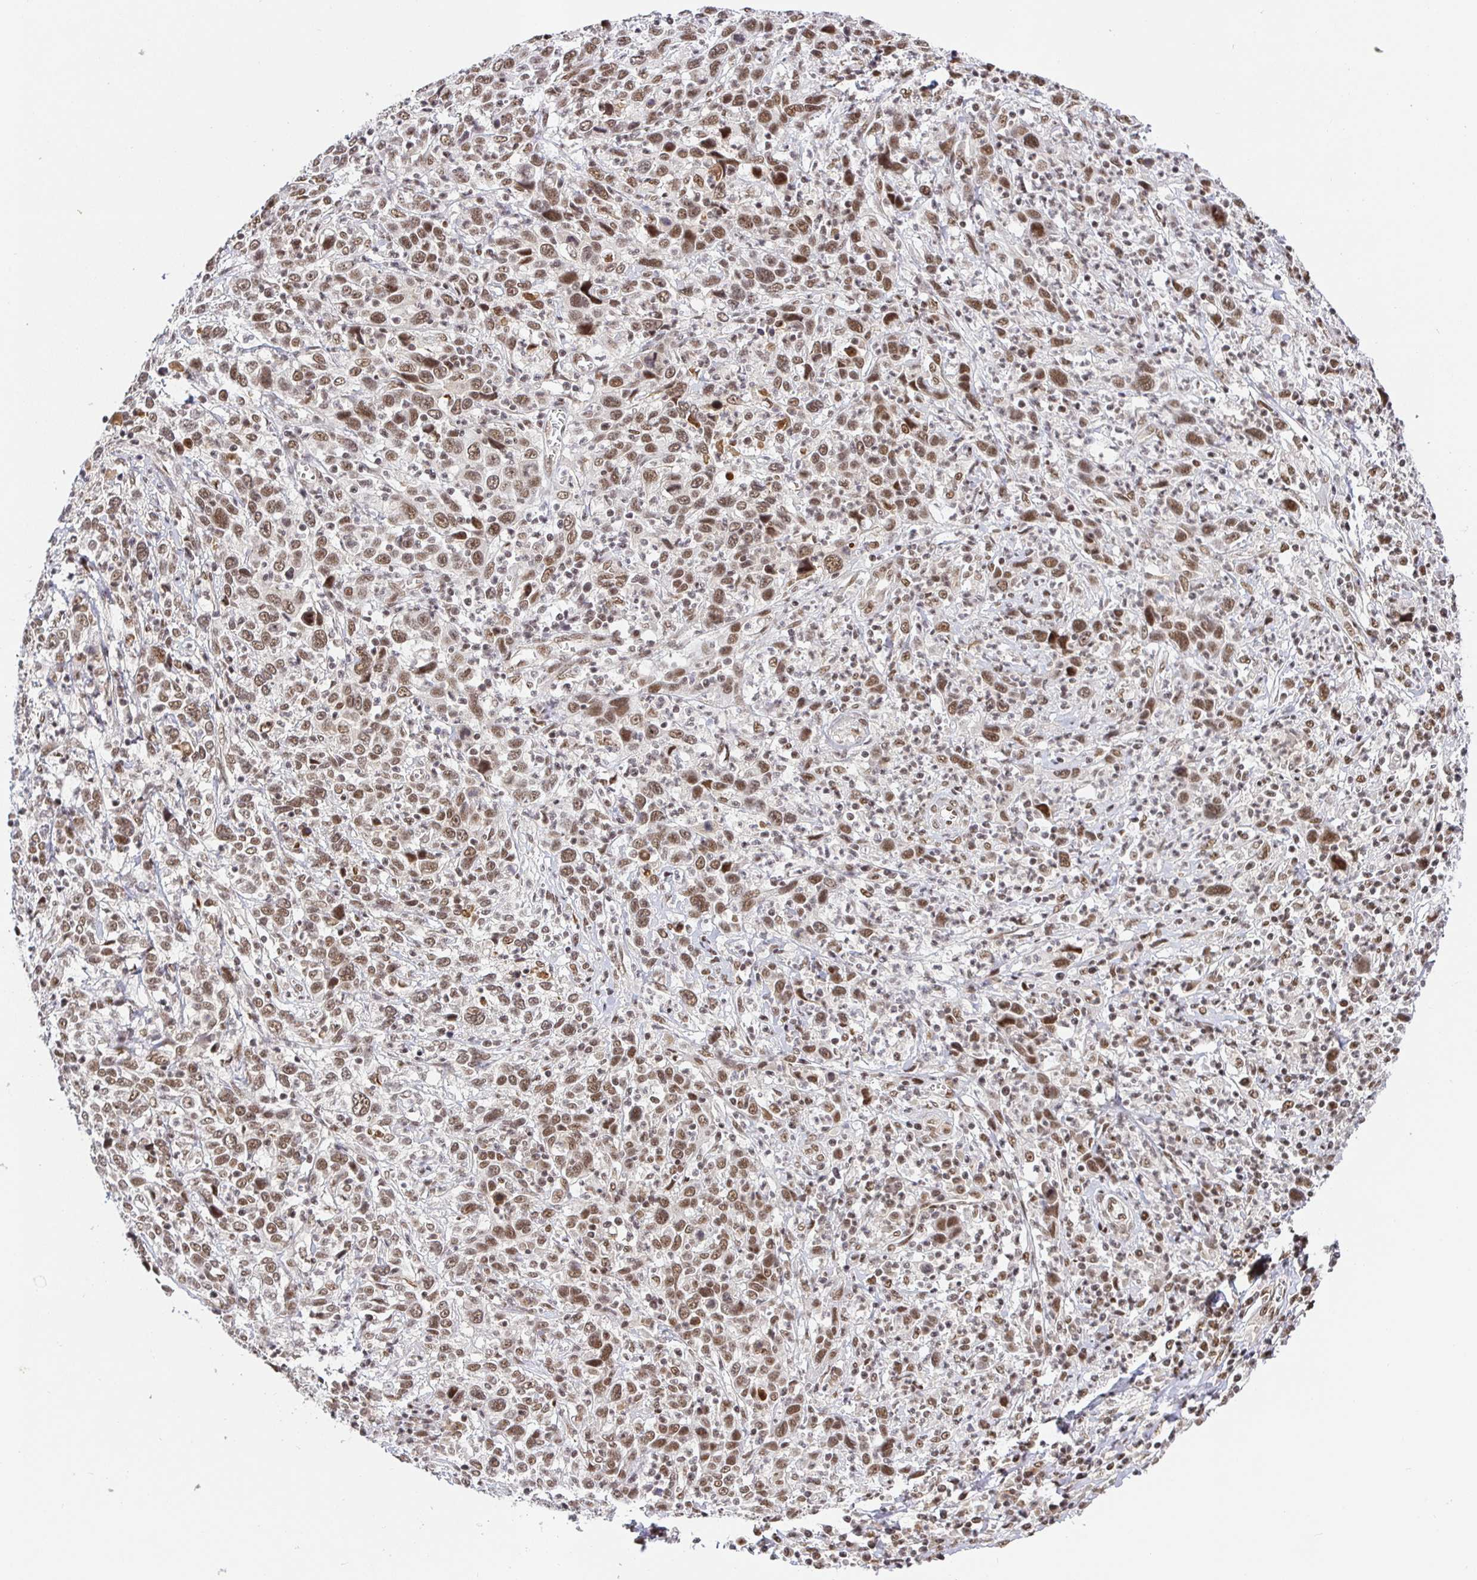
{"staining": {"intensity": "moderate", "quantity": ">75%", "location": "nuclear"}, "tissue": "cervical cancer", "cell_type": "Tumor cells", "image_type": "cancer", "snomed": [{"axis": "morphology", "description": "Squamous cell carcinoma, NOS"}, {"axis": "topography", "description": "Cervix"}], "caption": "Squamous cell carcinoma (cervical) stained with immunohistochemistry exhibits moderate nuclear expression in about >75% of tumor cells. The staining is performed using DAB brown chromogen to label protein expression. The nuclei are counter-stained blue using hematoxylin.", "gene": "USF1", "patient": {"sex": "female", "age": 46}}